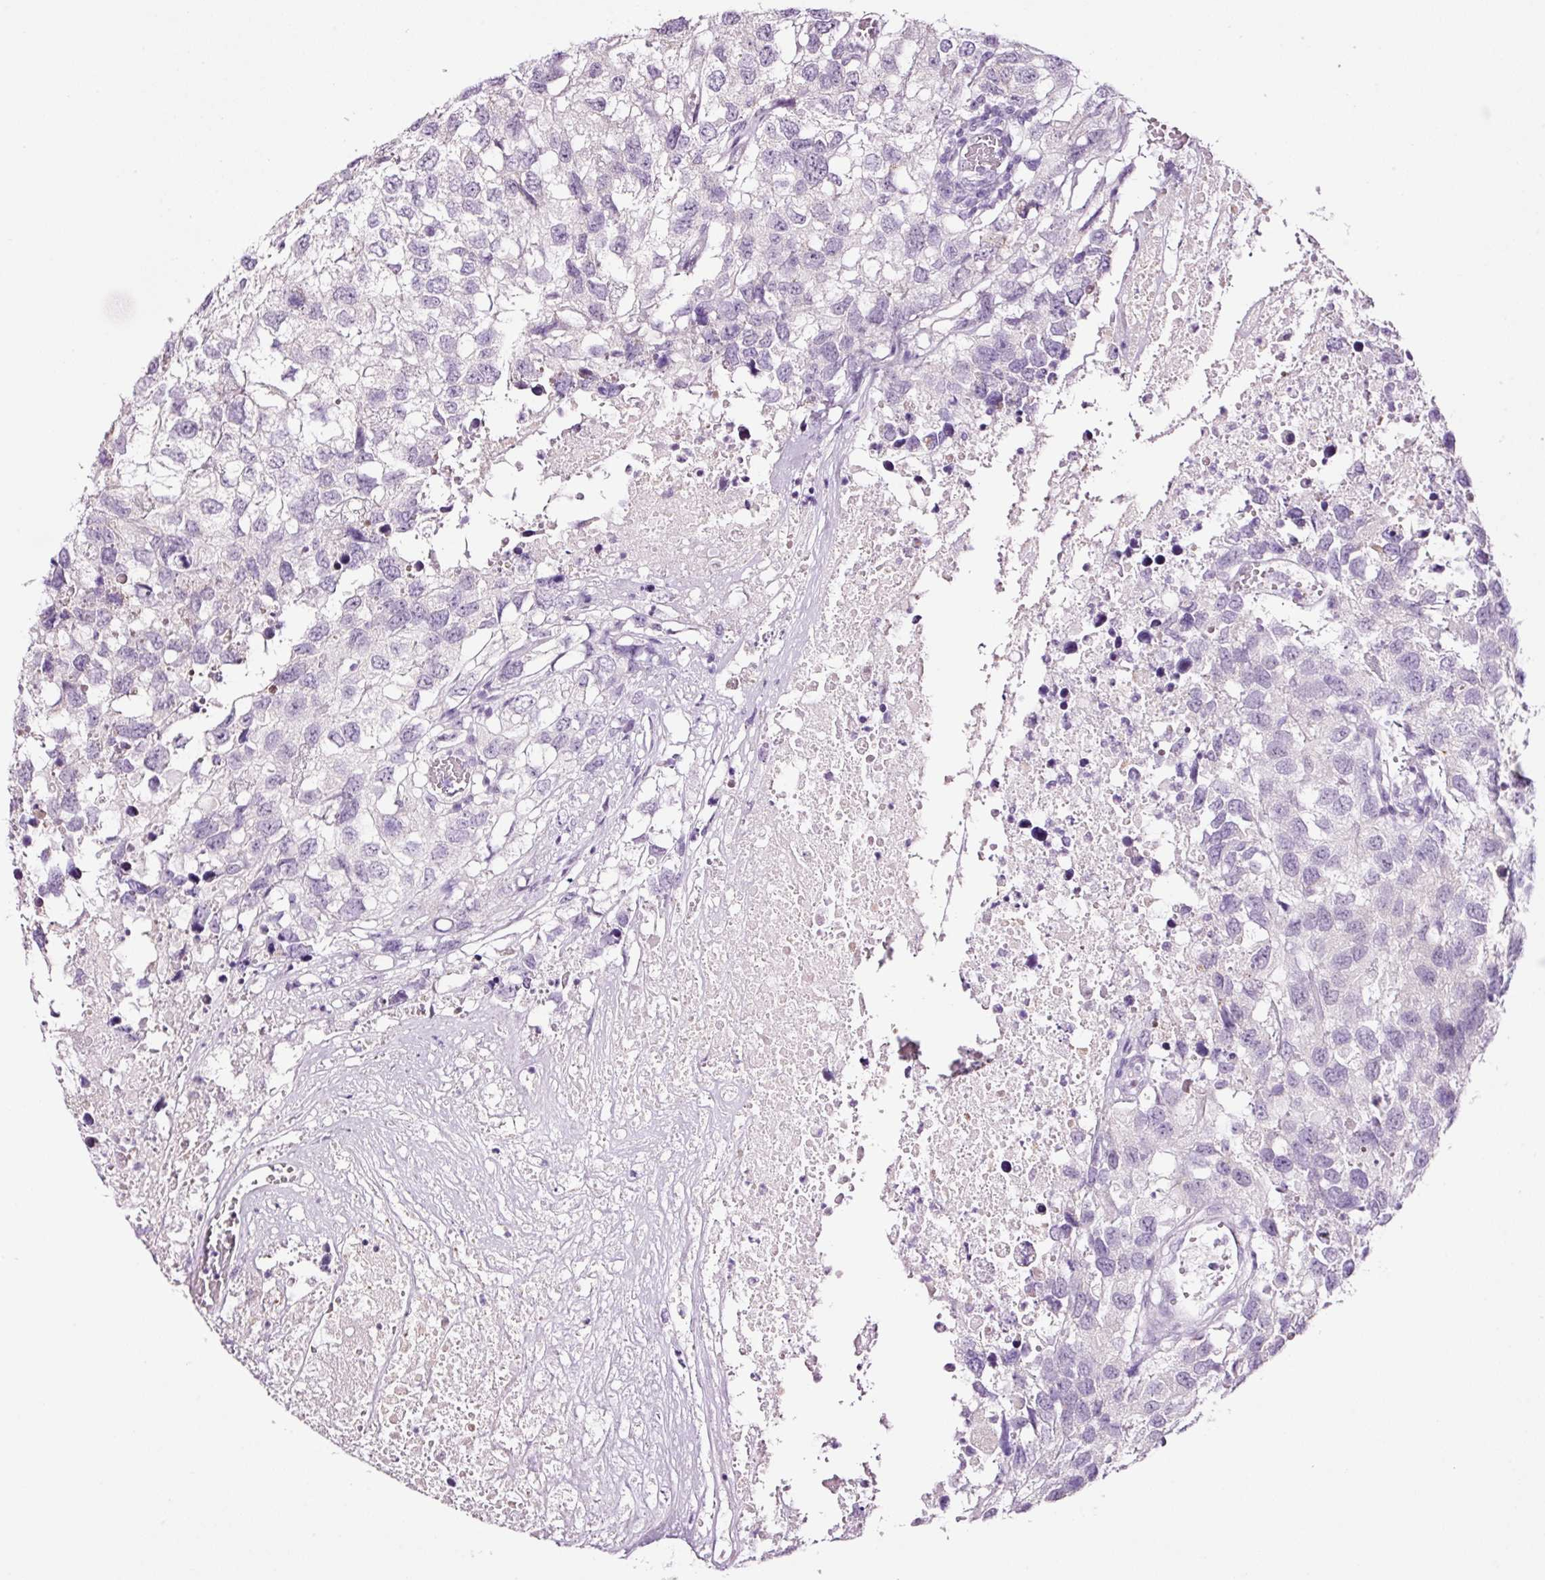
{"staining": {"intensity": "negative", "quantity": "none", "location": "none"}, "tissue": "testis cancer", "cell_type": "Tumor cells", "image_type": "cancer", "snomed": [{"axis": "morphology", "description": "Carcinoma, Embryonal, NOS"}, {"axis": "topography", "description": "Testis"}], "caption": "Tumor cells are negative for protein expression in human embryonal carcinoma (testis).", "gene": "RTF2", "patient": {"sex": "male", "age": 83}}